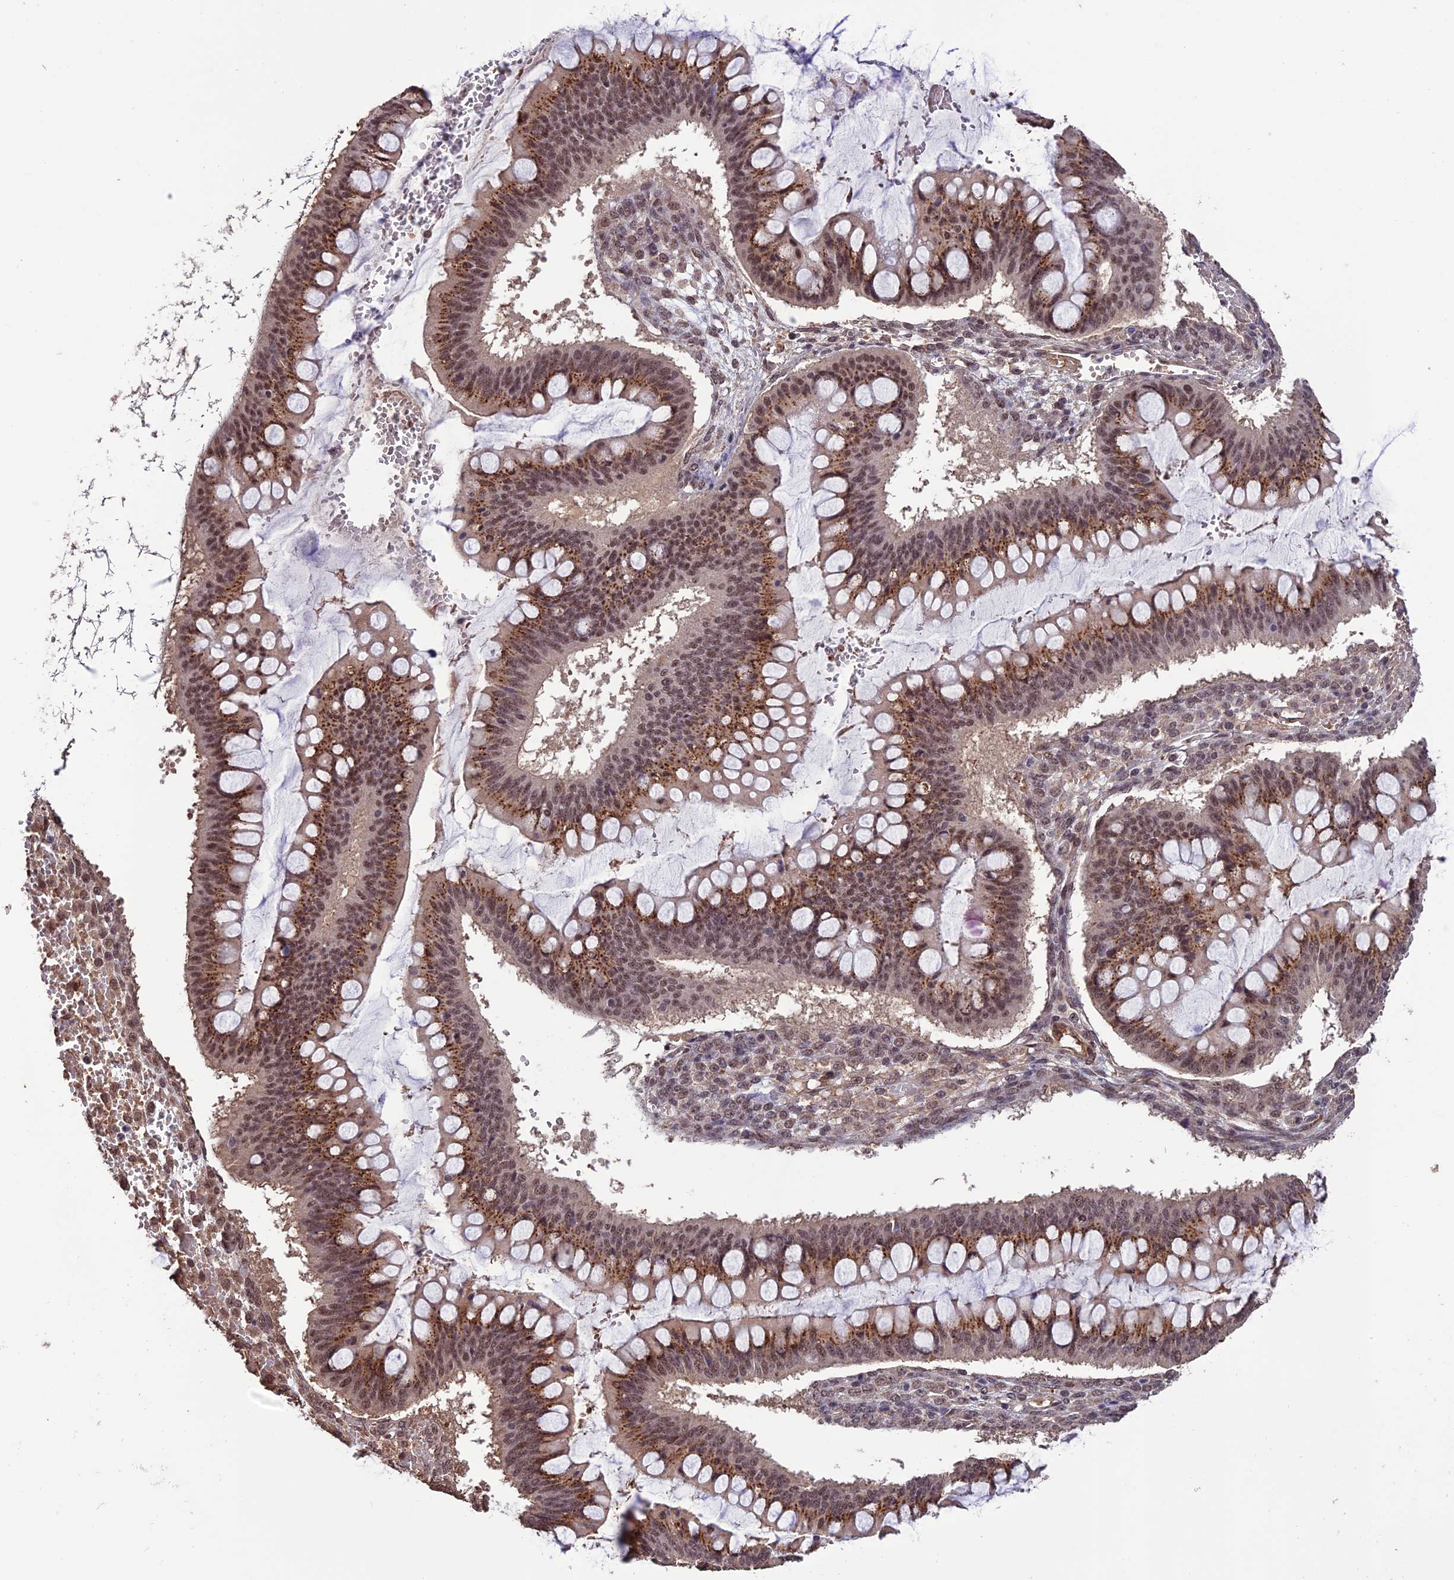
{"staining": {"intensity": "moderate", "quantity": ">75%", "location": "cytoplasmic/membranous,nuclear"}, "tissue": "ovarian cancer", "cell_type": "Tumor cells", "image_type": "cancer", "snomed": [{"axis": "morphology", "description": "Cystadenocarcinoma, mucinous, NOS"}, {"axis": "topography", "description": "Ovary"}], "caption": "IHC of mucinous cystadenocarcinoma (ovarian) demonstrates medium levels of moderate cytoplasmic/membranous and nuclear expression in approximately >75% of tumor cells.", "gene": "CABIN1", "patient": {"sex": "female", "age": 73}}